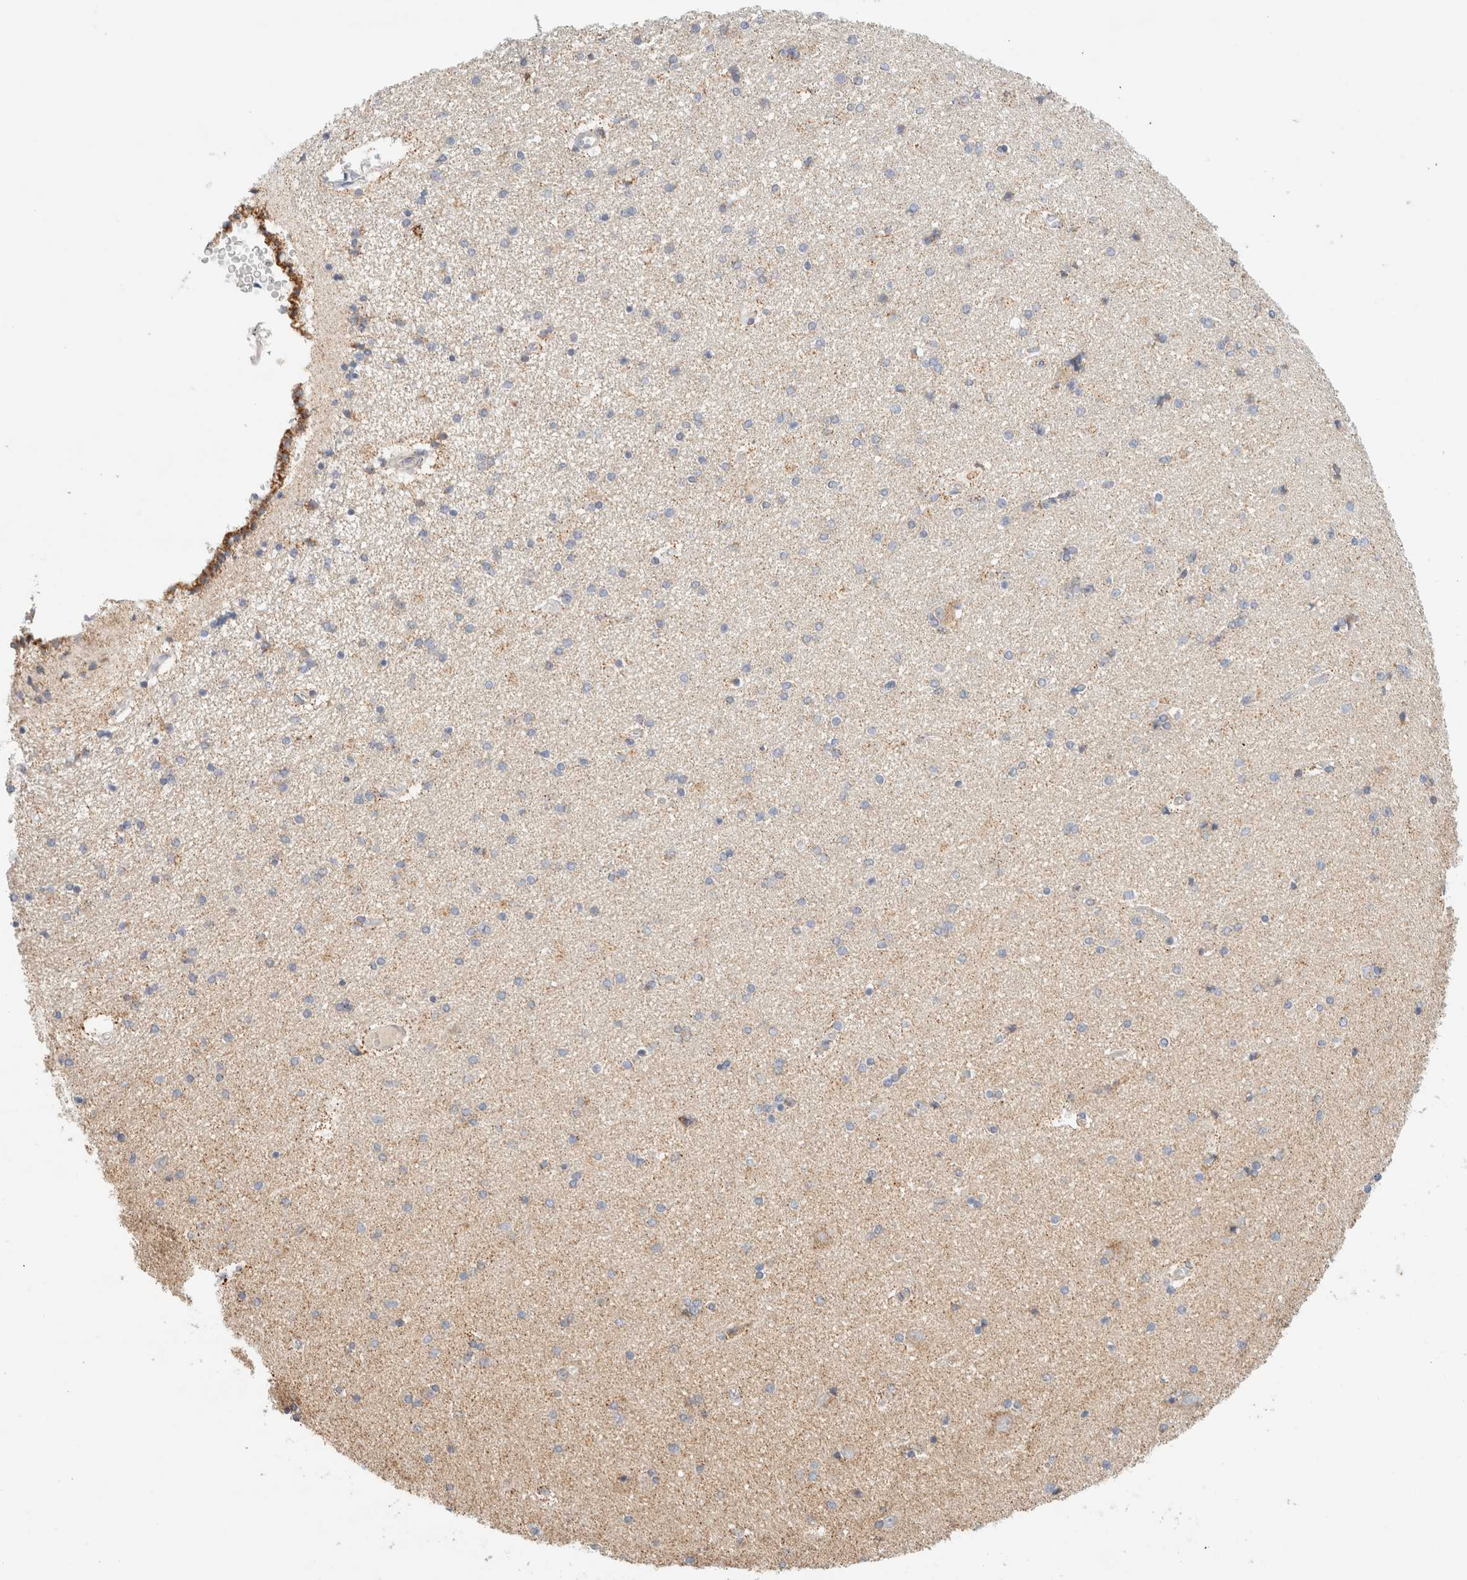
{"staining": {"intensity": "weak", "quantity": "<25%", "location": "cytoplasmic/membranous"}, "tissue": "hippocampus", "cell_type": "Glial cells", "image_type": "normal", "snomed": [{"axis": "morphology", "description": "Normal tissue, NOS"}, {"axis": "topography", "description": "Hippocampus"}], "caption": "Histopathology image shows no protein positivity in glial cells of unremarkable hippocampus. (DAB (3,3'-diaminobenzidine) IHC, high magnification).", "gene": "HDHD3", "patient": {"sex": "female", "age": 54}}